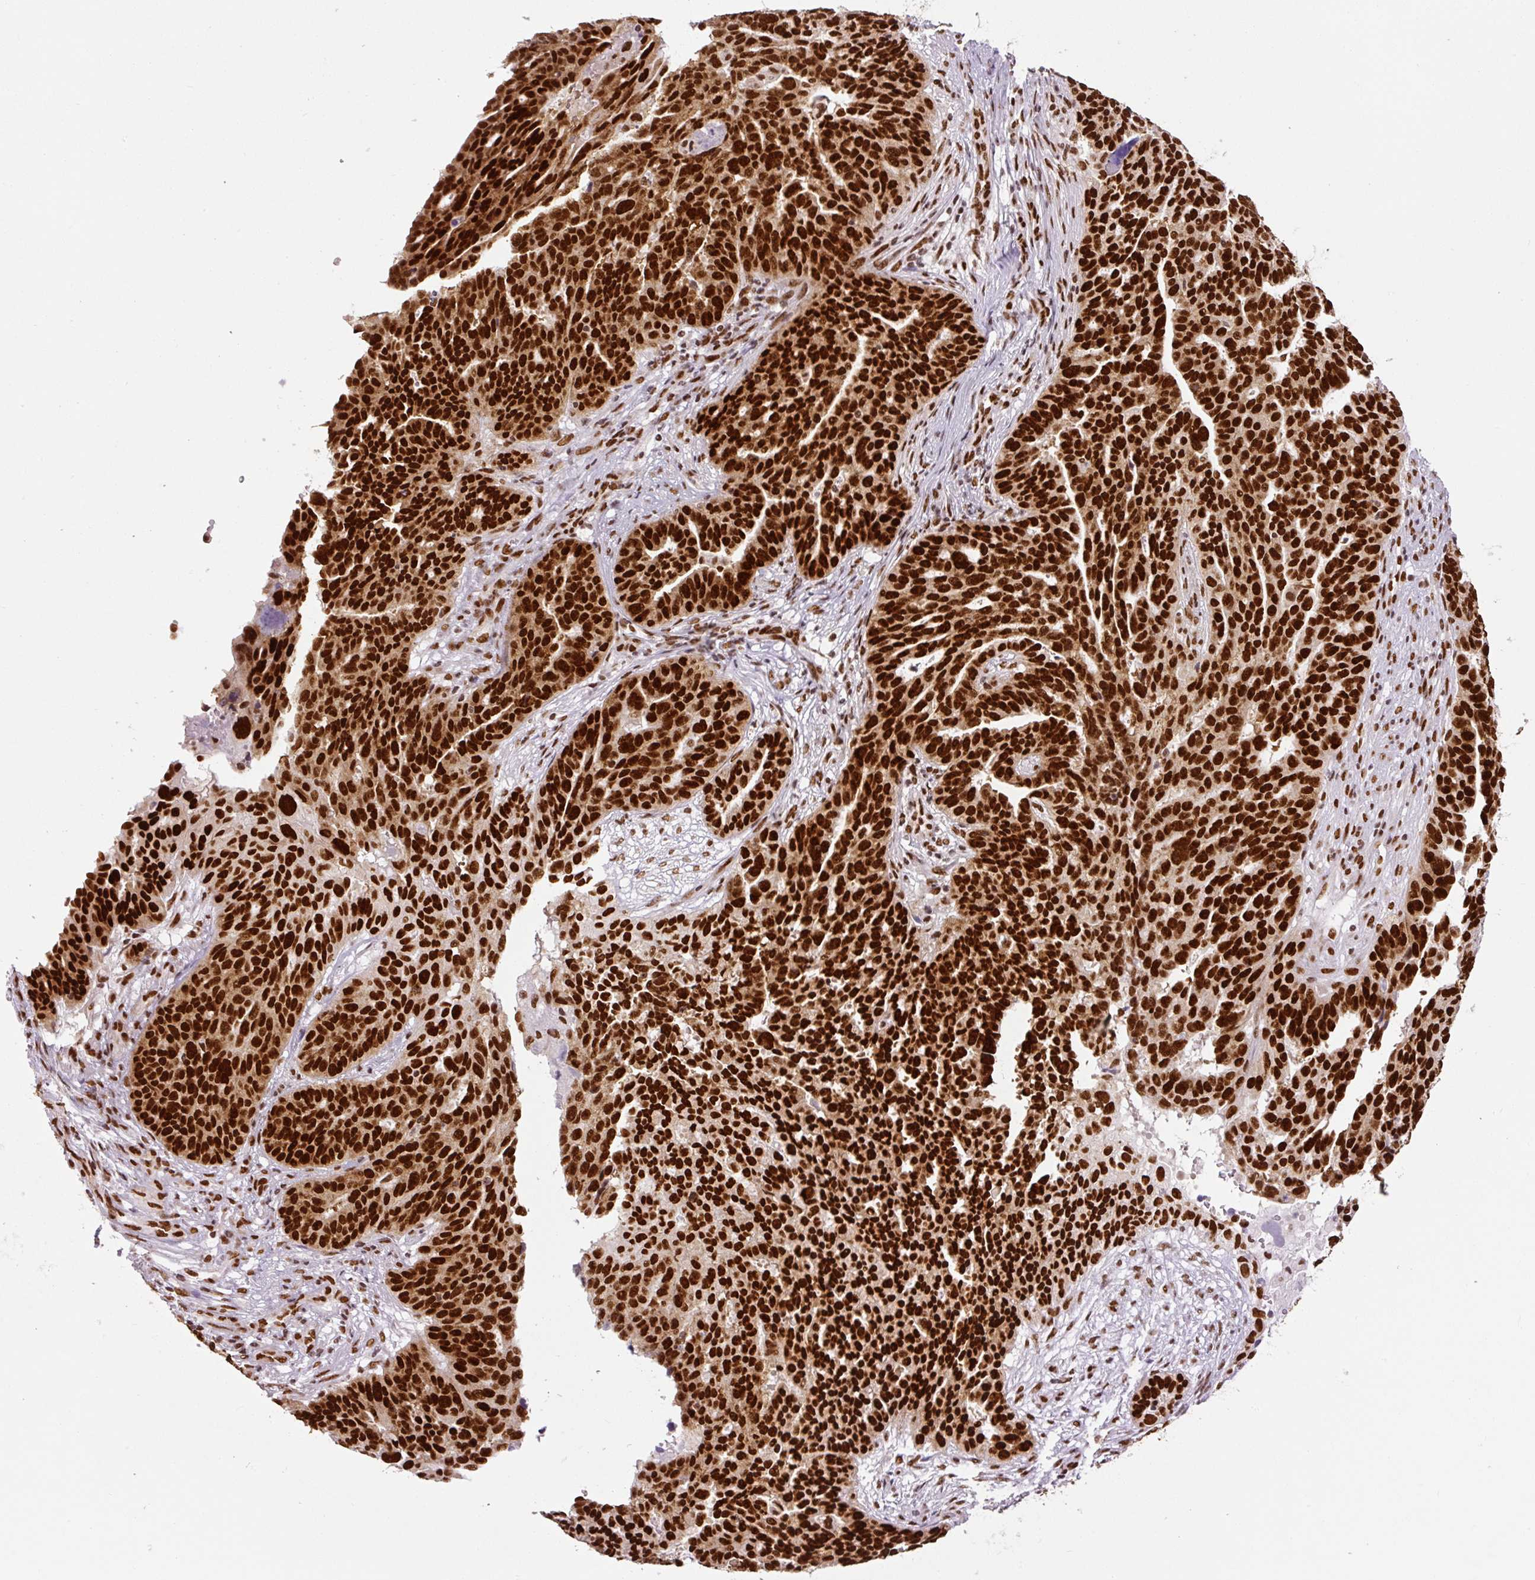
{"staining": {"intensity": "strong", "quantity": ">75%", "location": "nuclear"}, "tissue": "ovarian cancer", "cell_type": "Tumor cells", "image_type": "cancer", "snomed": [{"axis": "morphology", "description": "Cystadenocarcinoma, serous, NOS"}, {"axis": "topography", "description": "Ovary"}], "caption": "There is high levels of strong nuclear expression in tumor cells of serous cystadenocarcinoma (ovarian), as demonstrated by immunohistochemical staining (brown color).", "gene": "FUS", "patient": {"sex": "female", "age": 59}}